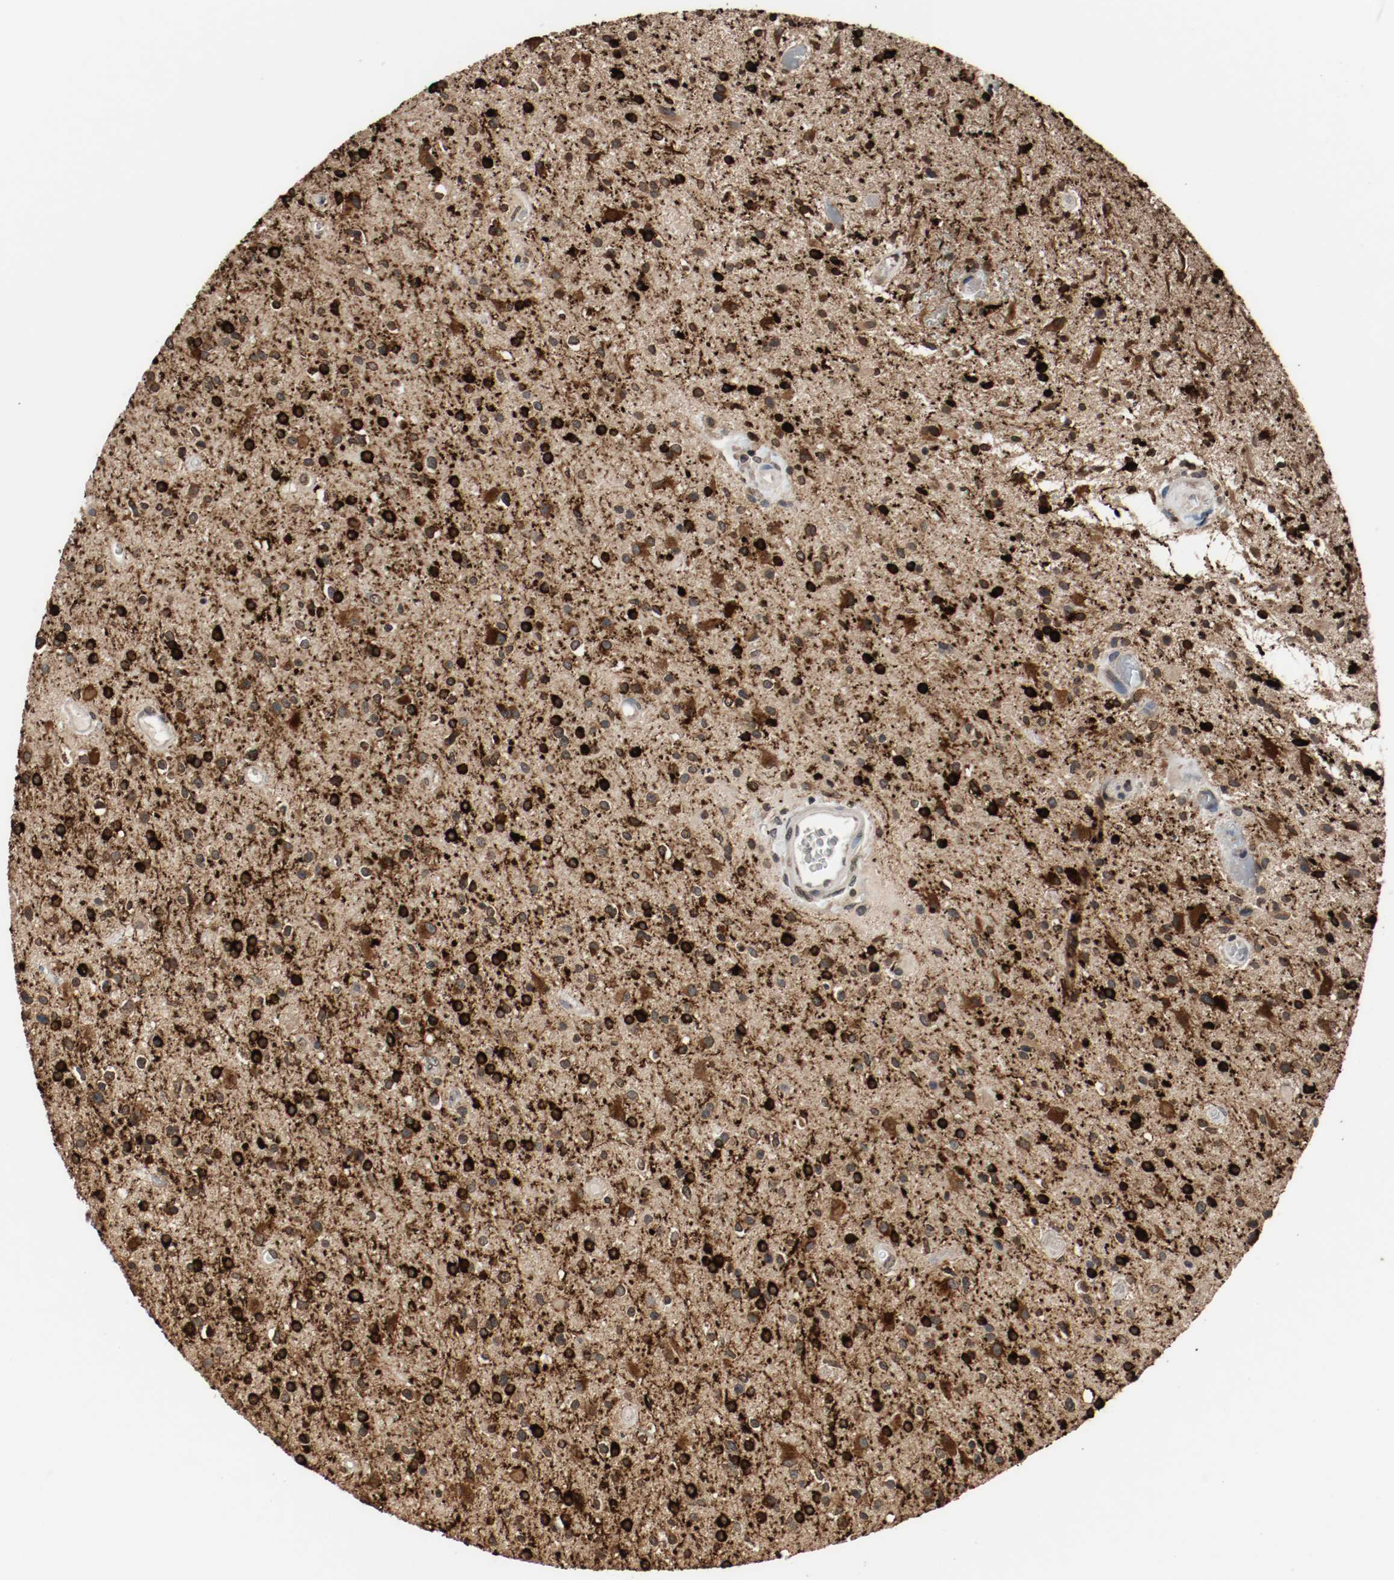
{"staining": {"intensity": "strong", "quantity": ">75%", "location": "cytoplasmic/membranous"}, "tissue": "glioma", "cell_type": "Tumor cells", "image_type": "cancer", "snomed": [{"axis": "morphology", "description": "Glioma, malignant, High grade"}, {"axis": "topography", "description": "Brain"}], "caption": "Tumor cells display strong cytoplasmic/membranous positivity in approximately >75% of cells in glioma.", "gene": "RTN4", "patient": {"sex": "male", "age": 33}}